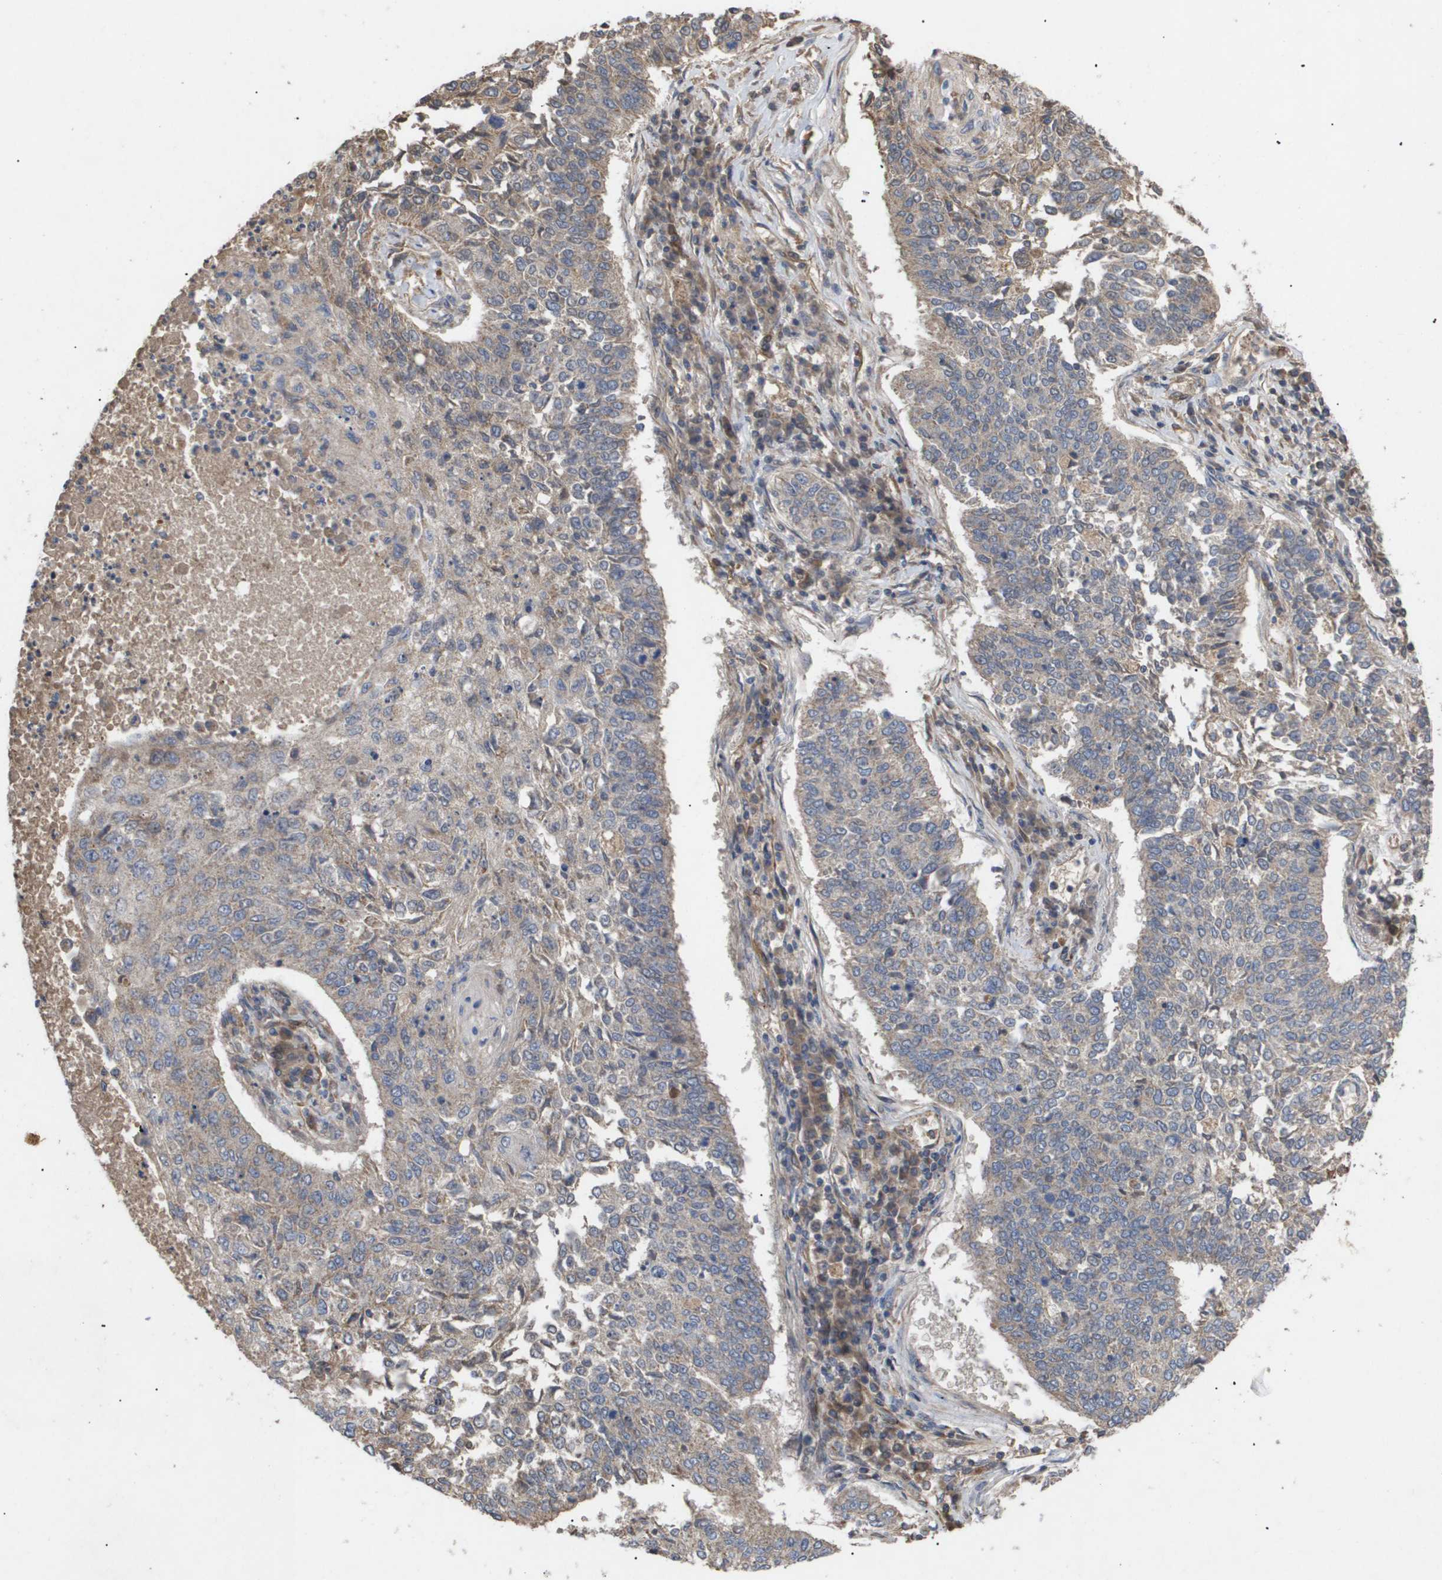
{"staining": {"intensity": "weak", "quantity": "<25%", "location": "cytoplasmic/membranous"}, "tissue": "lung cancer", "cell_type": "Tumor cells", "image_type": "cancer", "snomed": [{"axis": "morphology", "description": "Normal tissue, NOS"}, {"axis": "morphology", "description": "Squamous cell carcinoma, NOS"}, {"axis": "topography", "description": "Cartilage tissue"}, {"axis": "topography", "description": "Bronchus"}, {"axis": "topography", "description": "Lung"}], "caption": "A photomicrograph of lung cancer stained for a protein demonstrates no brown staining in tumor cells.", "gene": "TNS1", "patient": {"sex": "female", "age": 49}}